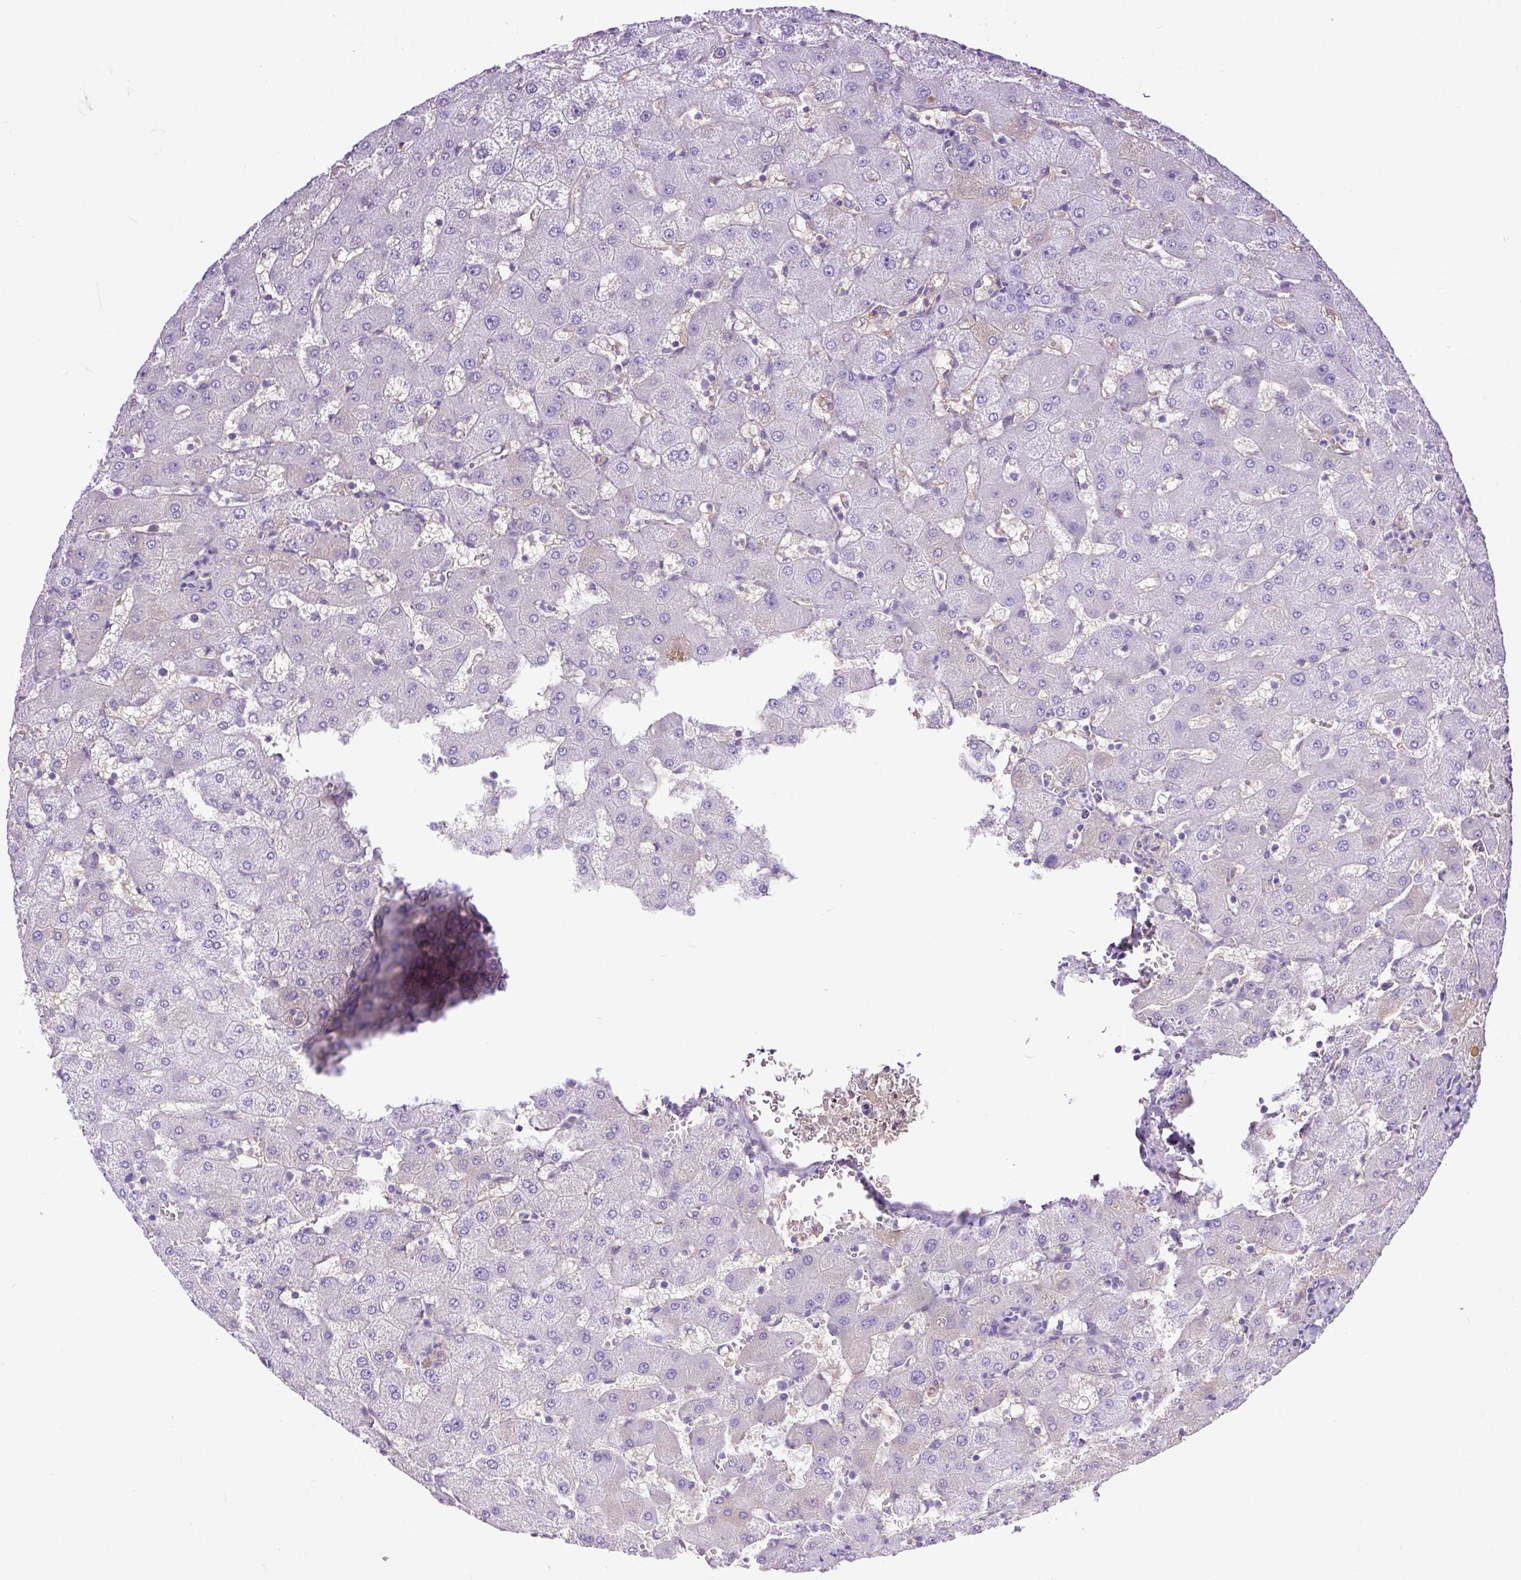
{"staining": {"intensity": "negative", "quantity": "none", "location": "none"}, "tissue": "liver", "cell_type": "Cholangiocytes", "image_type": "normal", "snomed": [{"axis": "morphology", "description": "Normal tissue, NOS"}, {"axis": "topography", "description": "Liver"}], "caption": "Liver stained for a protein using IHC exhibits no expression cholangiocytes.", "gene": "CLEC3B", "patient": {"sex": "female", "age": 63}}